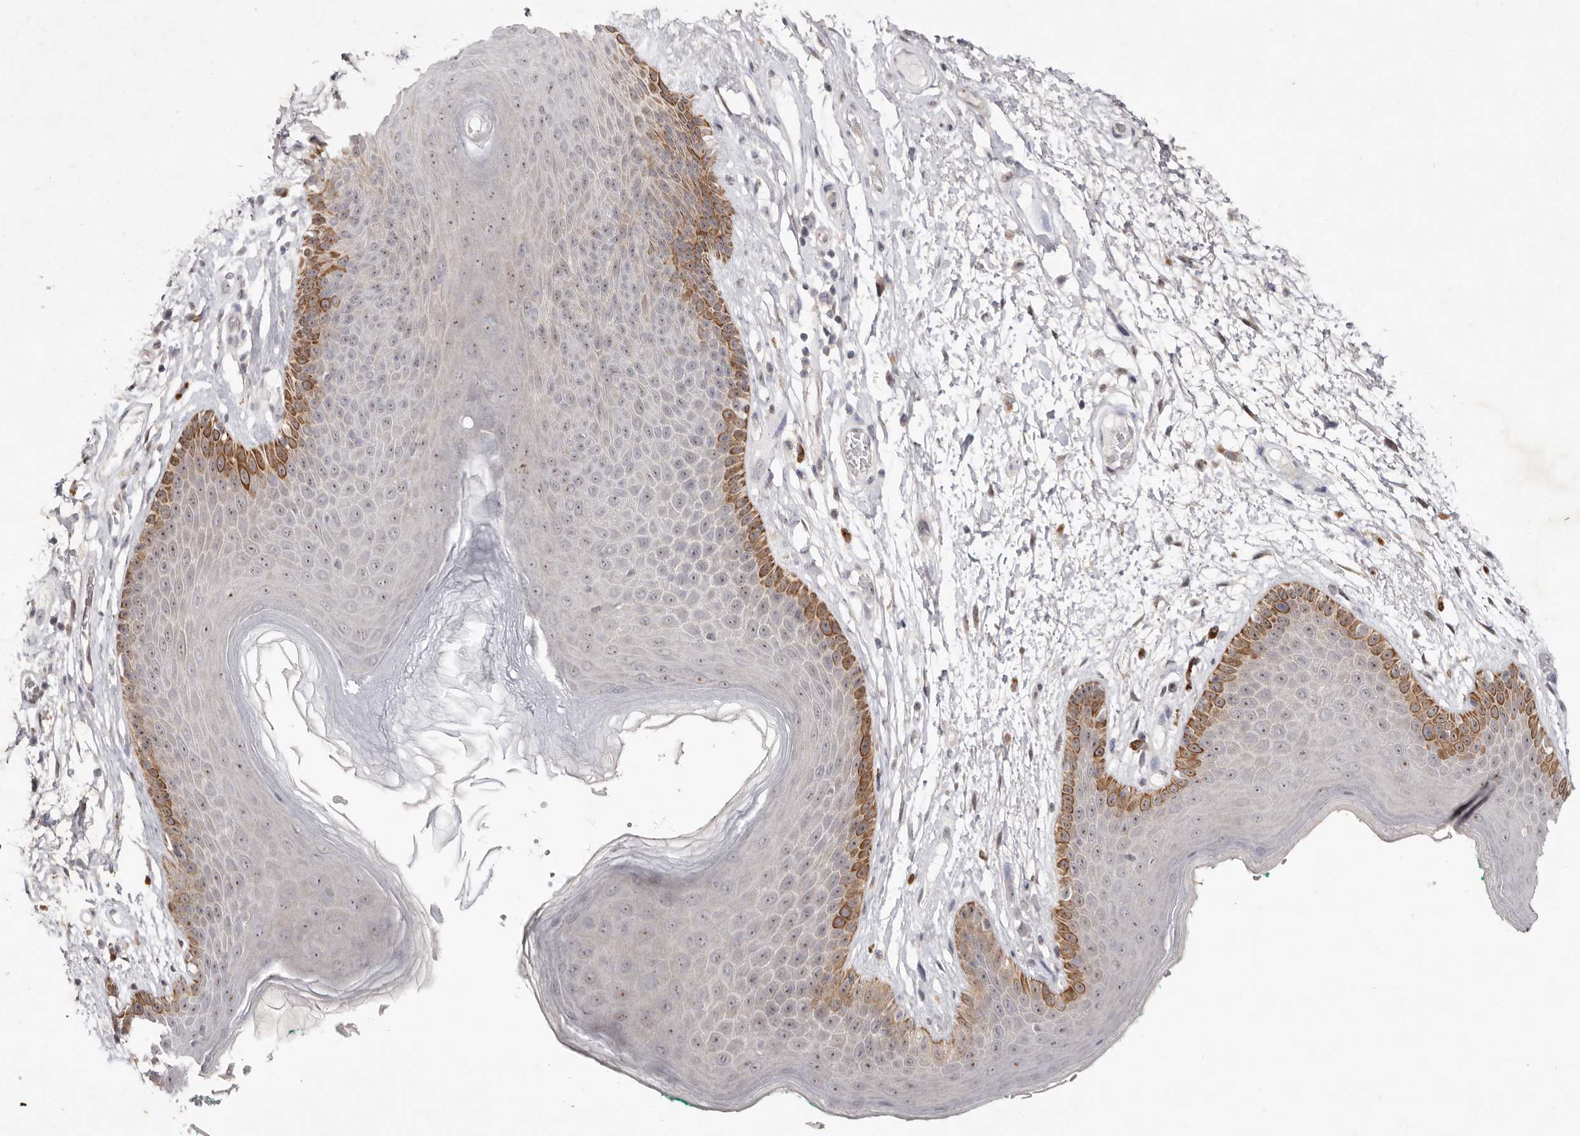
{"staining": {"intensity": "moderate", "quantity": "<25%", "location": "cytoplasmic/membranous,nuclear"}, "tissue": "skin", "cell_type": "Epidermal cells", "image_type": "normal", "snomed": [{"axis": "morphology", "description": "Normal tissue, NOS"}, {"axis": "topography", "description": "Anal"}], "caption": "Immunohistochemical staining of normal skin shows moderate cytoplasmic/membranous,nuclear protein expression in about <25% of epidermal cells.", "gene": "TADA1", "patient": {"sex": "male", "age": 74}}